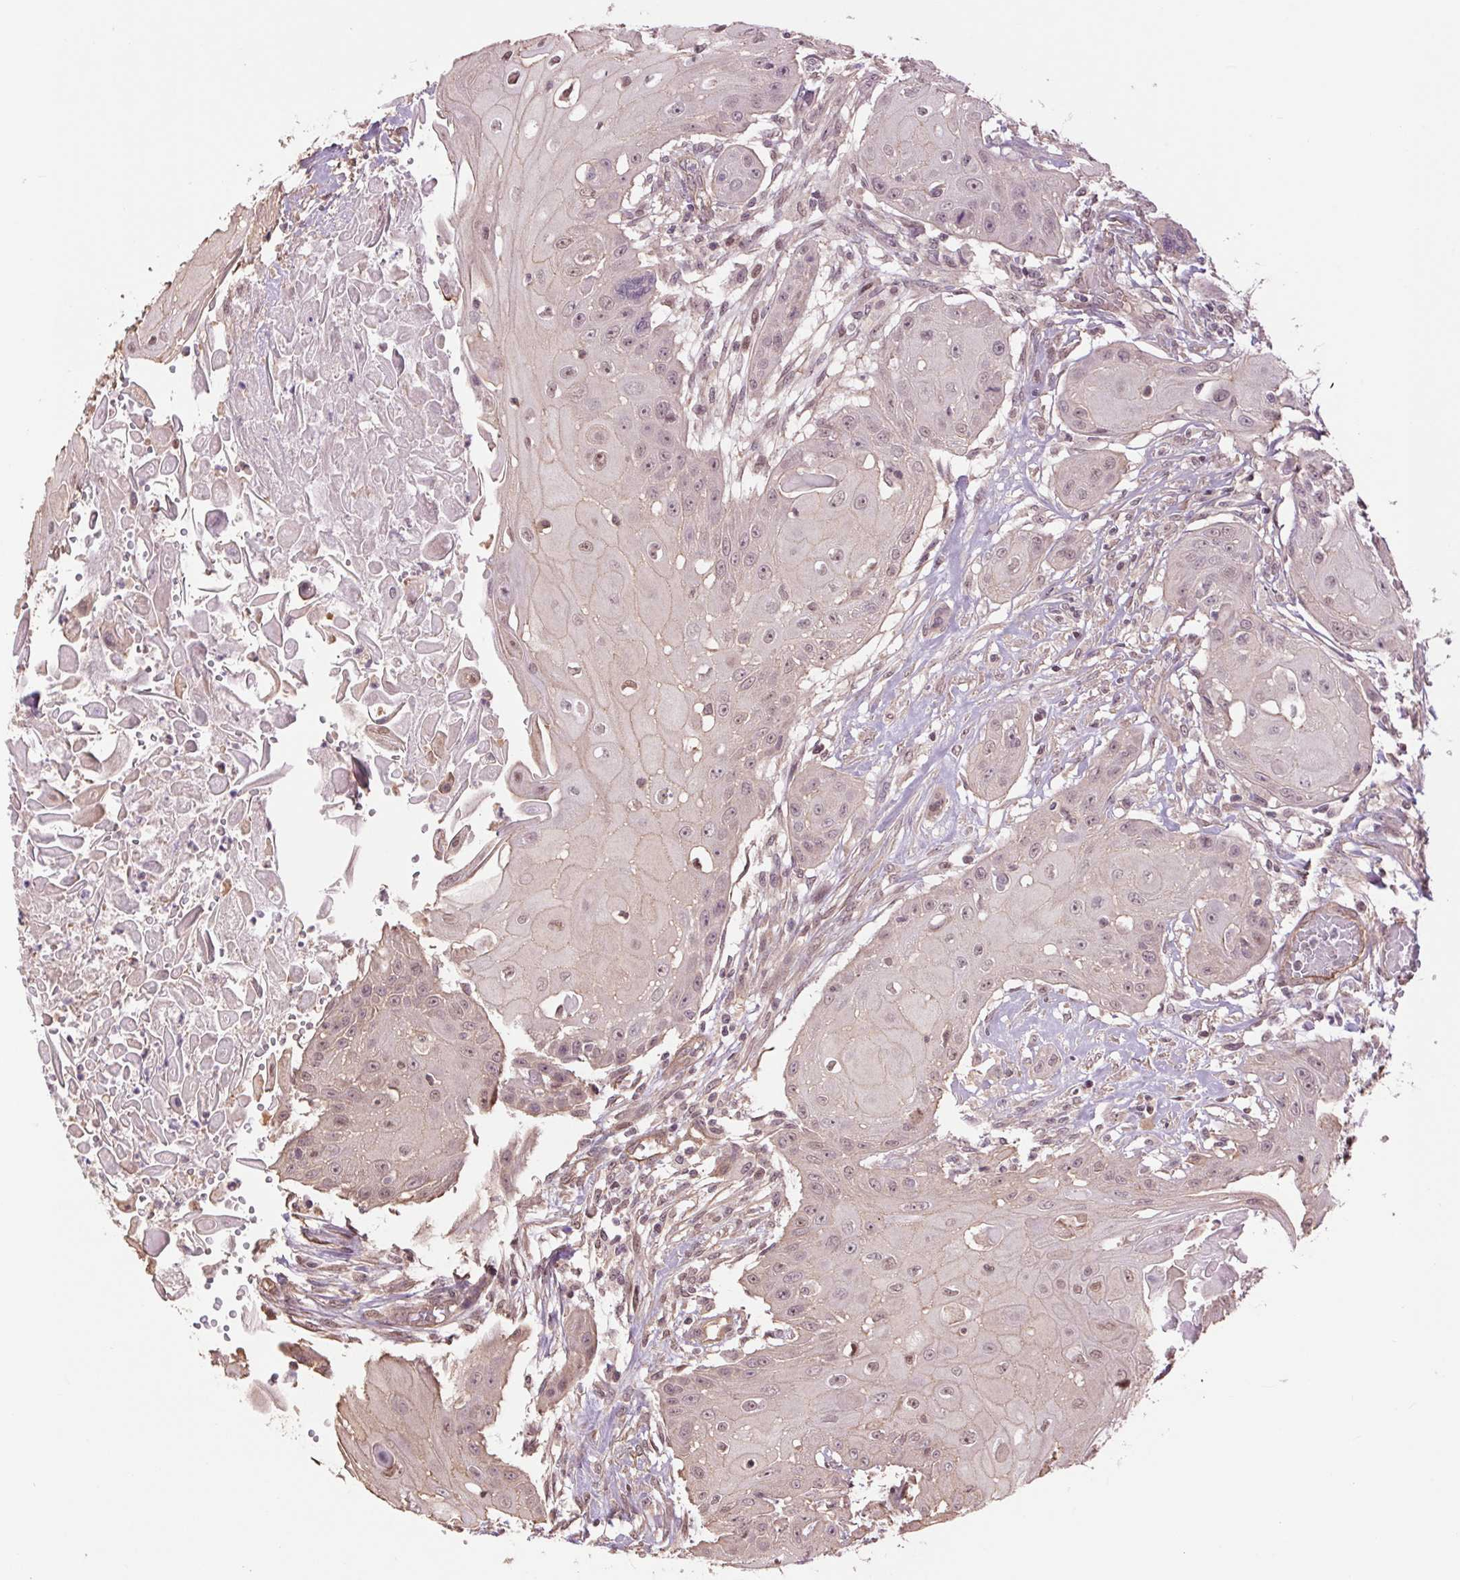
{"staining": {"intensity": "weak", "quantity": "<25%", "location": "nuclear"}, "tissue": "head and neck cancer", "cell_type": "Tumor cells", "image_type": "cancer", "snomed": [{"axis": "morphology", "description": "Squamous cell carcinoma, NOS"}, {"axis": "topography", "description": "Oral tissue"}, {"axis": "topography", "description": "Head-Neck"}, {"axis": "topography", "description": "Neck, NOS"}], "caption": "Immunohistochemistry (IHC) photomicrograph of neoplastic tissue: squamous cell carcinoma (head and neck) stained with DAB shows no significant protein staining in tumor cells.", "gene": "PALM", "patient": {"sex": "female", "age": 55}}